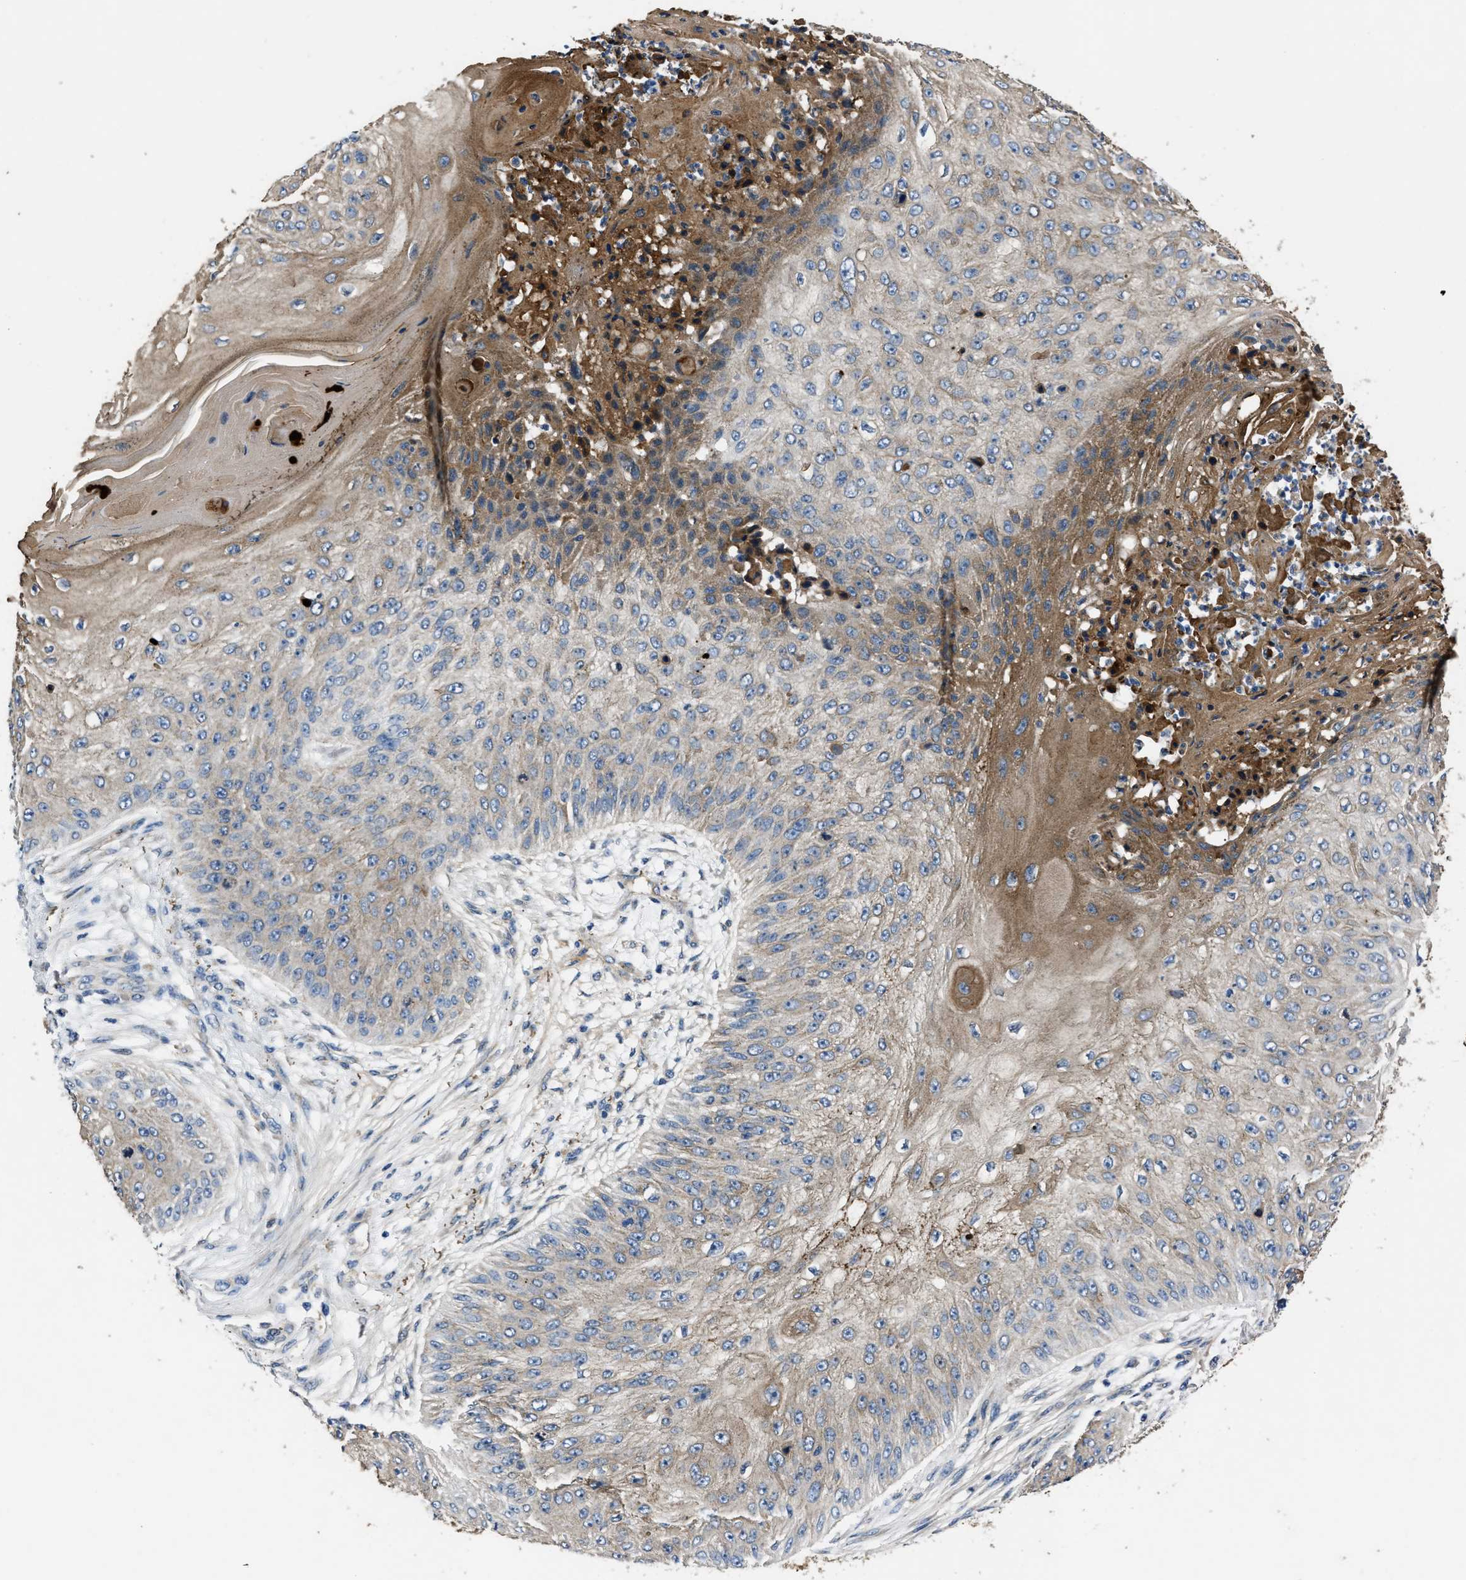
{"staining": {"intensity": "moderate", "quantity": "<25%", "location": "cytoplasmic/membranous"}, "tissue": "skin cancer", "cell_type": "Tumor cells", "image_type": "cancer", "snomed": [{"axis": "morphology", "description": "Squamous cell carcinoma, NOS"}, {"axis": "topography", "description": "Skin"}], "caption": "The image exhibits staining of skin cancer (squamous cell carcinoma), revealing moderate cytoplasmic/membranous protein expression (brown color) within tumor cells.", "gene": "ERC1", "patient": {"sex": "female", "age": 80}}